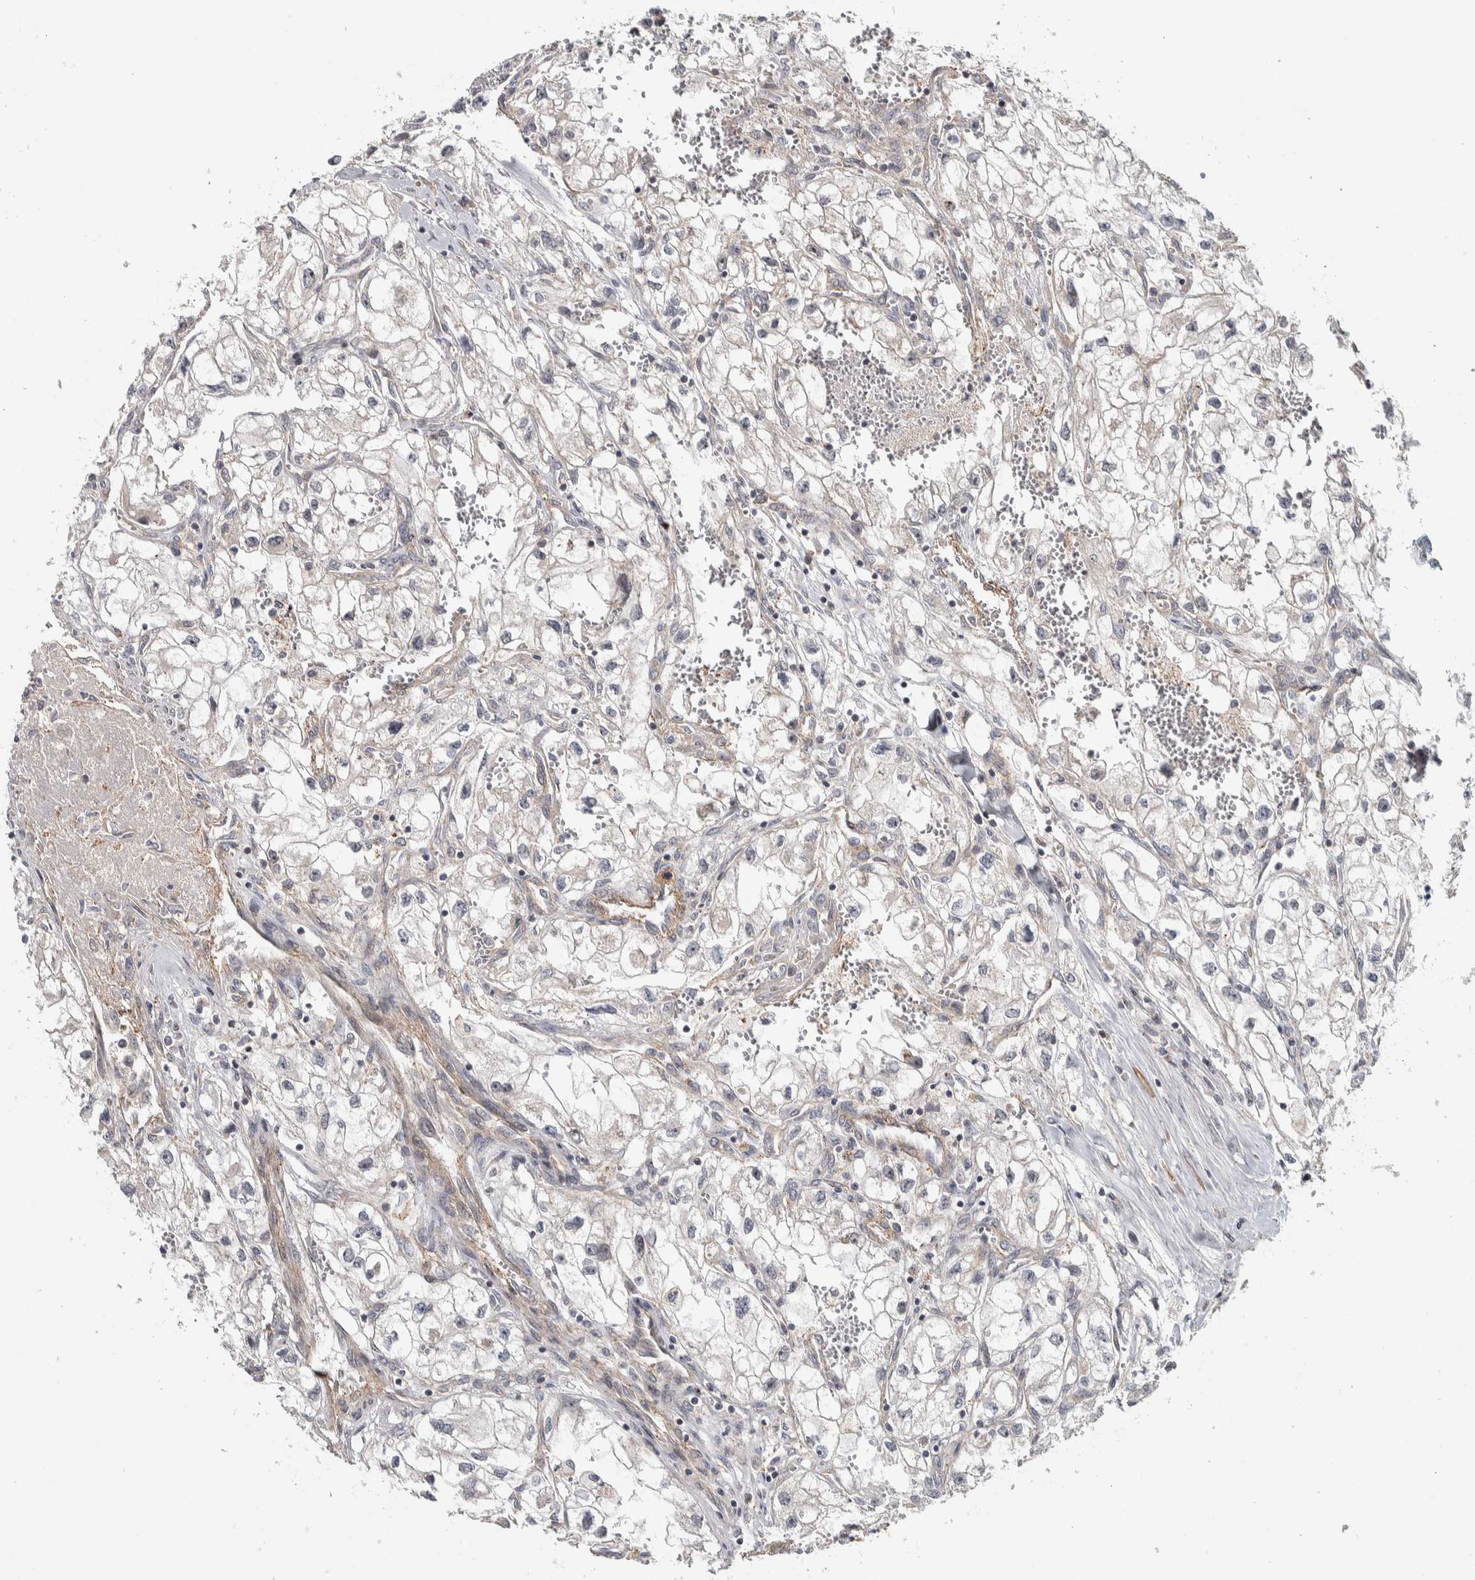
{"staining": {"intensity": "negative", "quantity": "none", "location": "none"}, "tissue": "renal cancer", "cell_type": "Tumor cells", "image_type": "cancer", "snomed": [{"axis": "morphology", "description": "Adenocarcinoma, NOS"}, {"axis": "topography", "description": "Kidney"}], "caption": "Micrograph shows no protein staining in tumor cells of renal adenocarcinoma tissue. (DAB IHC, high magnification).", "gene": "CHMP4C", "patient": {"sex": "female", "age": 70}}